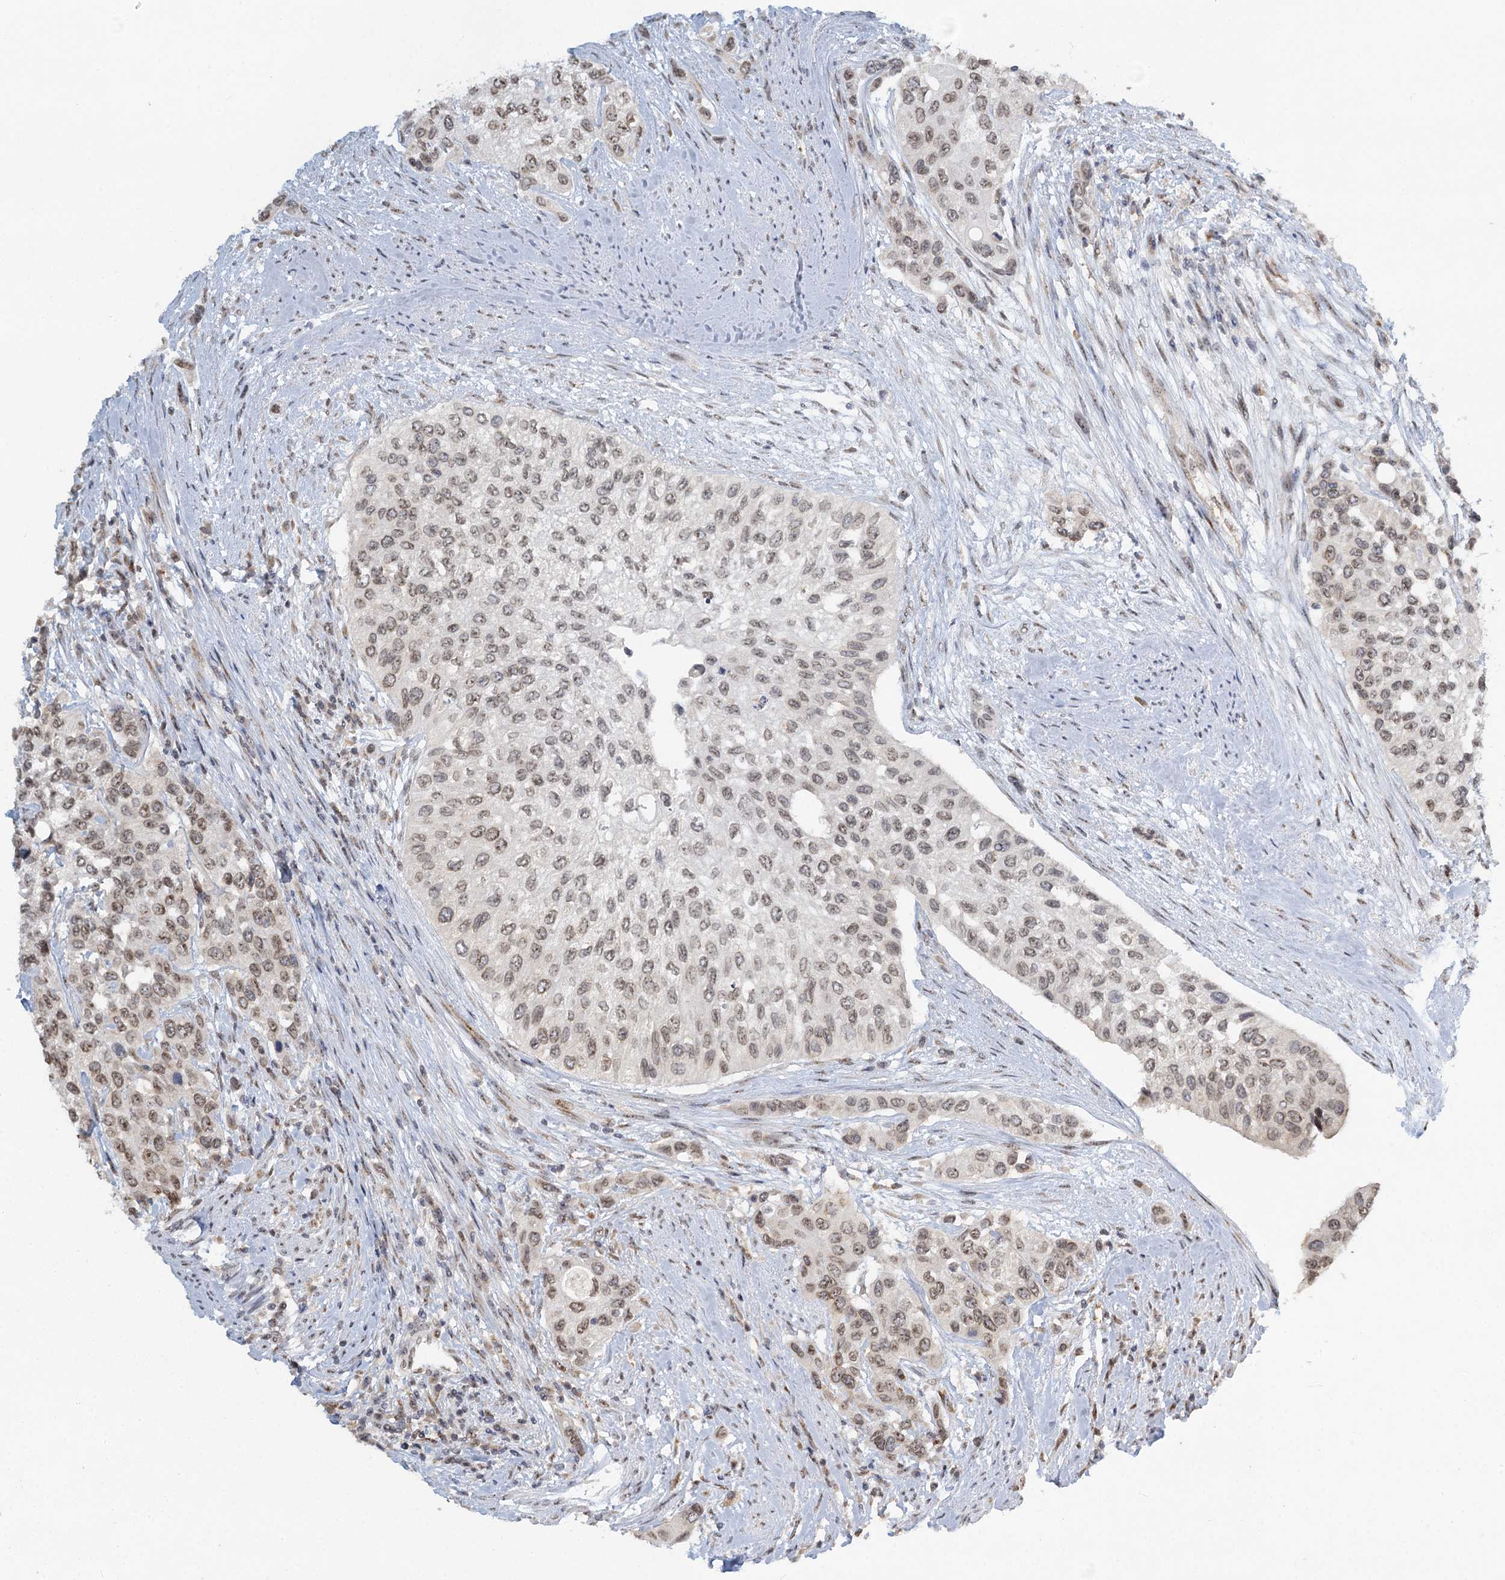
{"staining": {"intensity": "weak", "quantity": "25%-75%", "location": "cytoplasmic/membranous,nuclear"}, "tissue": "urothelial cancer", "cell_type": "Tumor cells", "image_type": "cancer", "snomed": [{"axis": "morphology", "description": "Normal tissue, NOS"}, {"axis": "morphology", "description": "Urothelial carcinoma, High grade"}, {"axis": "topography", "description": "Vascular tissue"}, {"axis": "topography", "description": "Urinary bladder"}], "caption": "Human high-grade urothelial carcinoma stained with a brown dye reveals weak cytoplasmic/membranous and nuclear positive staining in about 25%-75% of tumor cells.", "gene": "TREX1", "patient": {"sex": "female", "age": 56}}